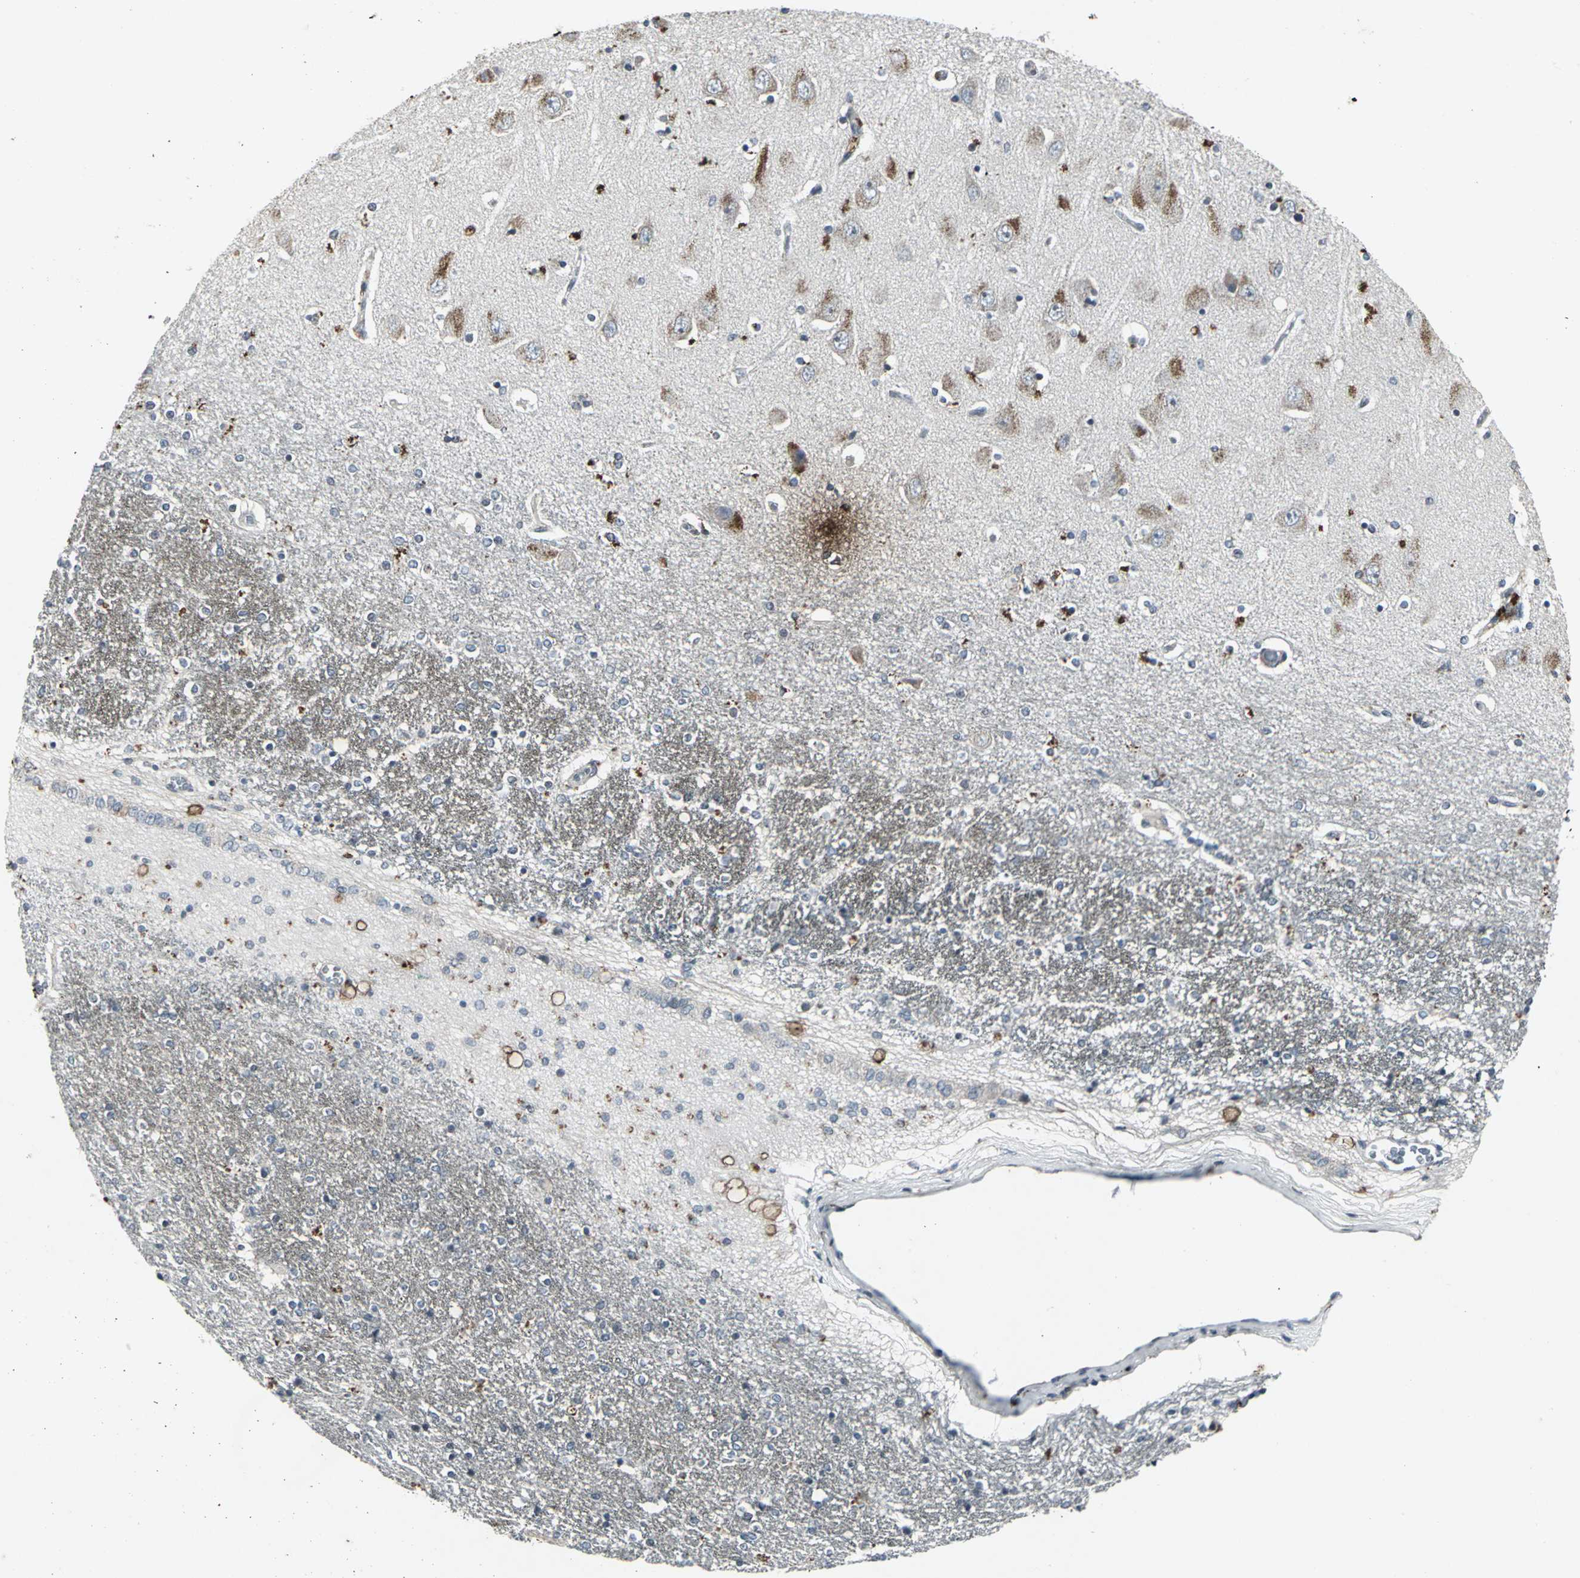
{"staining": {"intensity": "negative", "quantity": "none", "location": "none"}, "tissue": "hippocampus", "cell_type": "Glial cells", "image_type": "normal", "snomed": [{"axis": "morphology", "description": "Normal tissue, NOS"}, {"axis": "topography", "description": "Hippocampus"}], "caption": "Glial cells are negative for brown protein staining in normal hippocampus. Nuclei are stained in blue.", "gene": "BMP4", "patient": {"sex": "female", "age": 54}}